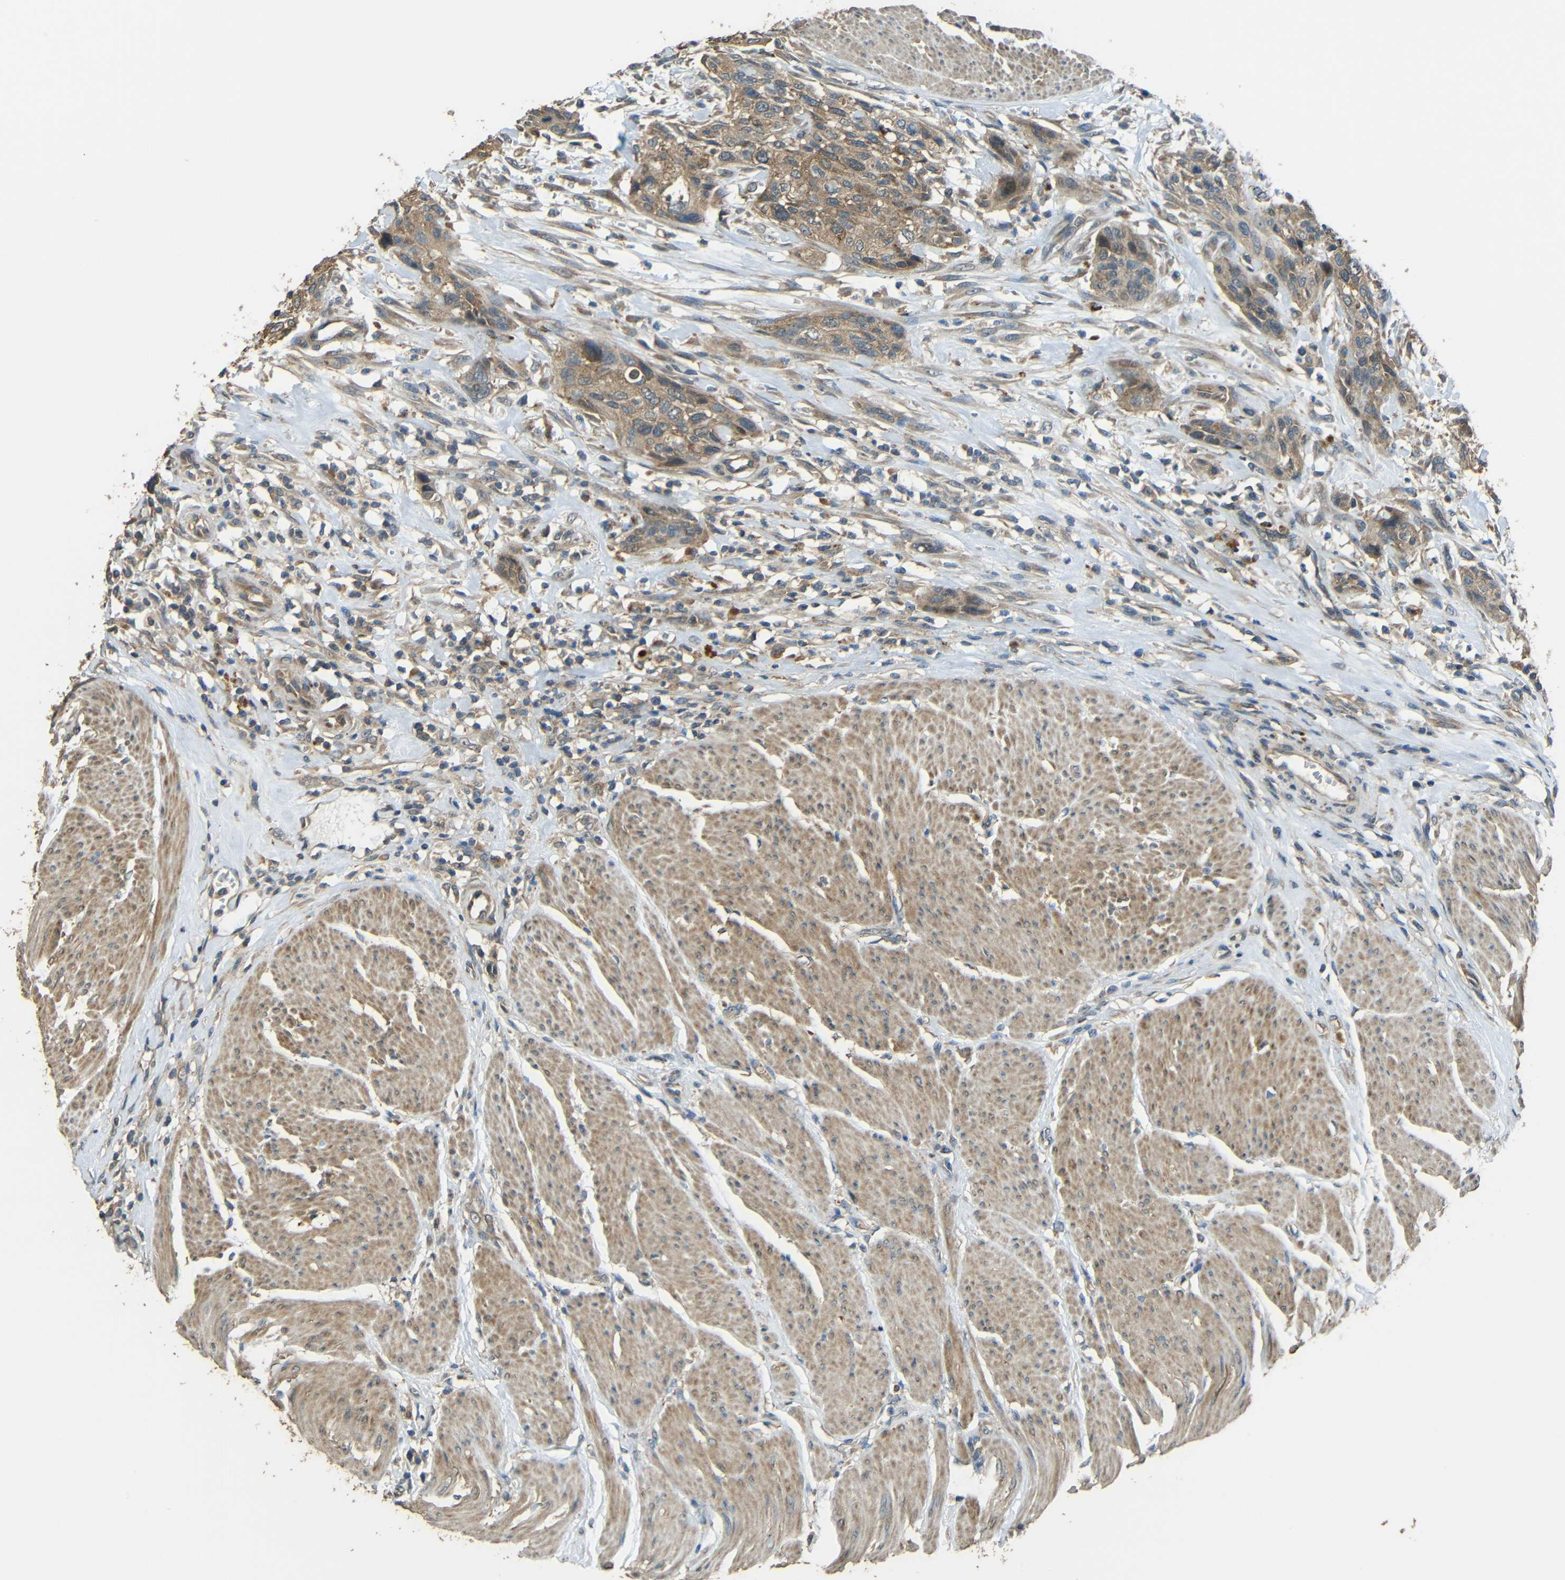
{"staining": {"intensity": "moderate", "quantity": ">75%", "location": "cytoplasmic/membranous"}, "tissue": "urothelial cancer", "cell_type": "Tumor cells", "image_type": "cancer", "snomed": [{"axis": "morphology", "description": "Urothelial carcinoma, High grade"}, {"axis": "topography", "description": "Urinary bladder"}], "caption": "Tumor cells exhibit moderate cytoplasmic/membranous positivity in about >75% of cells in urothelial cancer. The staining was performed using DAB (3,3'-diaminobenzidine) to visualize the protein expression in brown, while the nuclei were stained in blue with hematoxylin (Magnification: 20x).", "gene": "ACACA", "patient": {"sex": "male", "age": 35}}